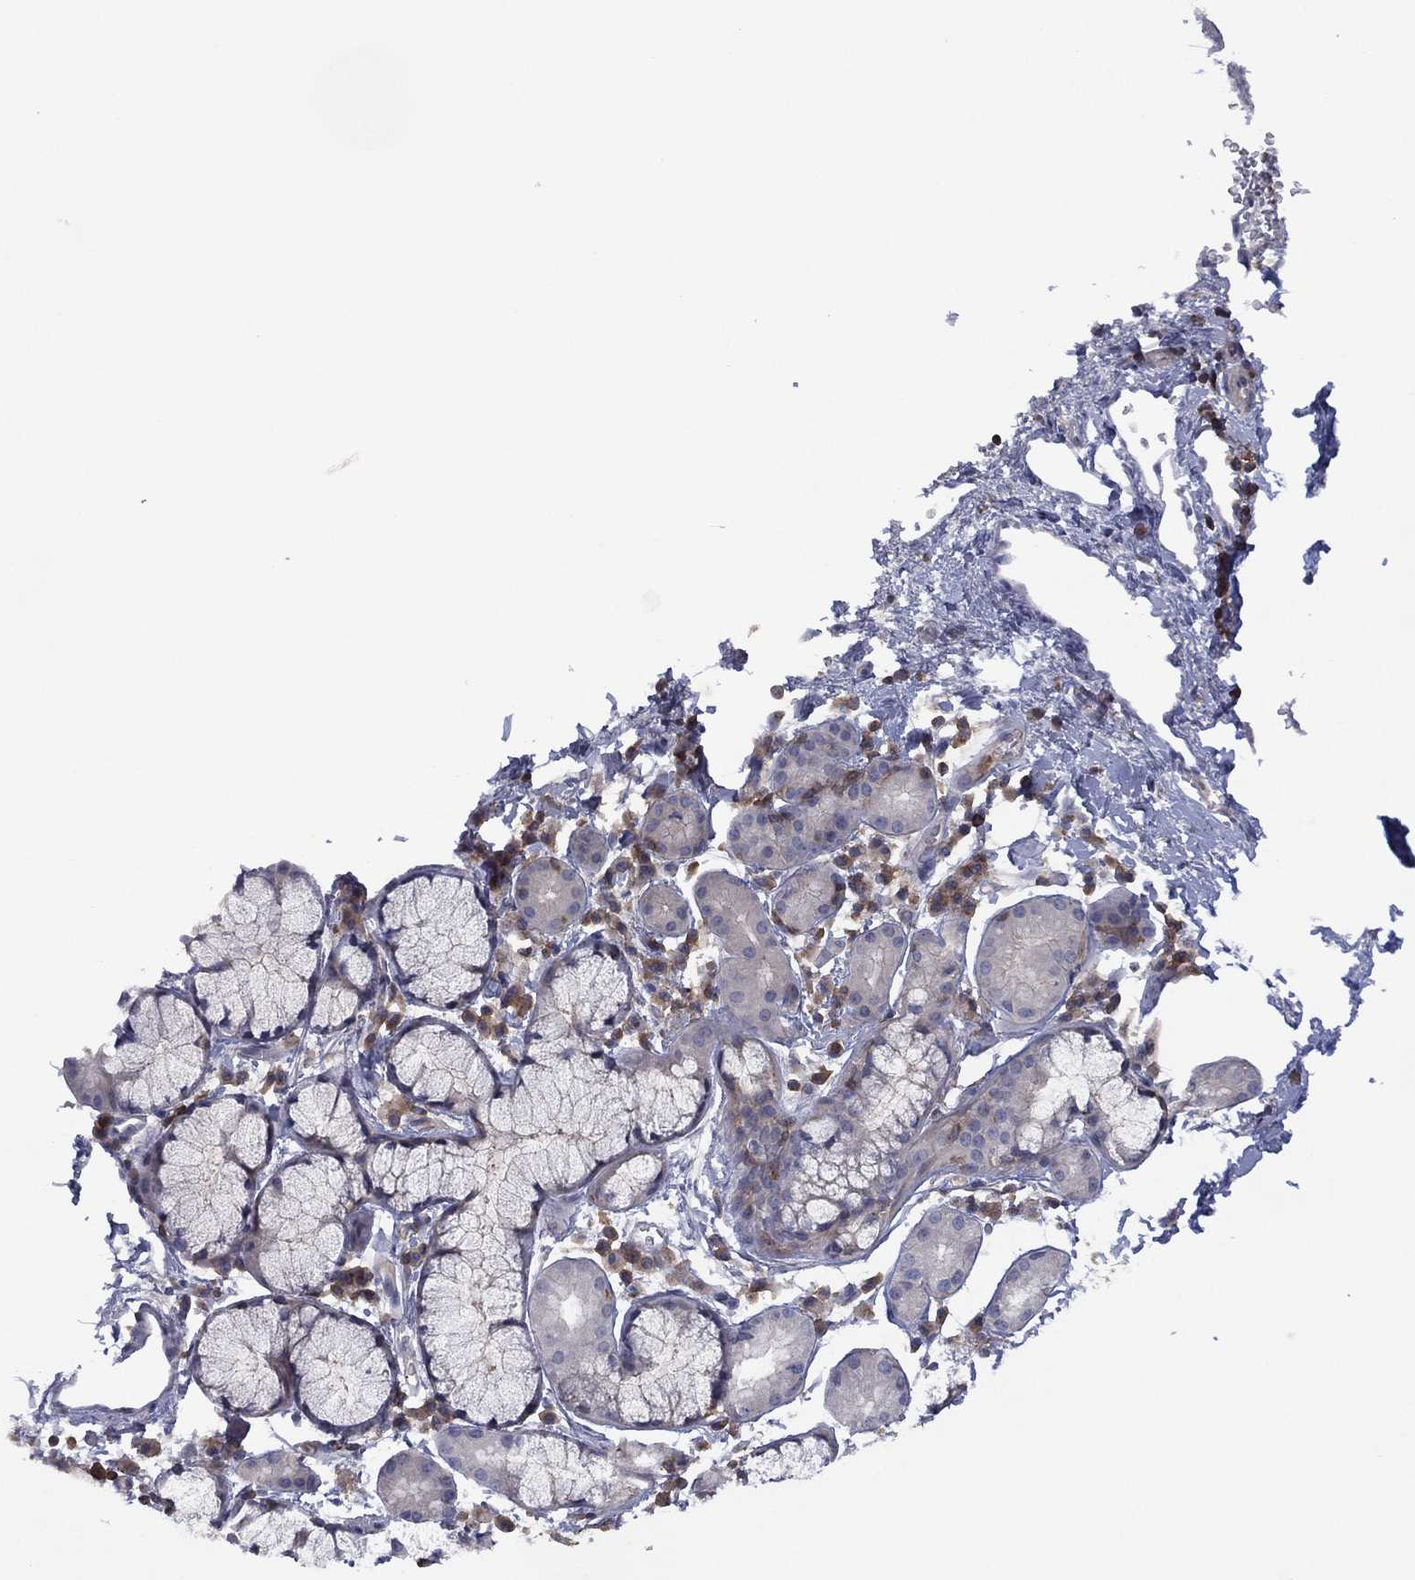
{"staining": {"intensity": "negative", "quantity": "none", "location": "none"}, "tissue": "bronchus", "cell_type": "Respiratory epithelial cells", "image_type": "normal", "snomed": [{"axis": "morphology", "description": "Normal tissue, NOS"}, {"axis": "topography", "description": "Bronchus"}, {"axis": "topography", "description": "Lung"}], "caption": "Immunohistochemistry image of benign human bronchus stained for a protein (brown), which reveals no staining in respiratory epithelial cells.", "gene": "DOCK8", "patient": {"sex": "female", "age": 57}}